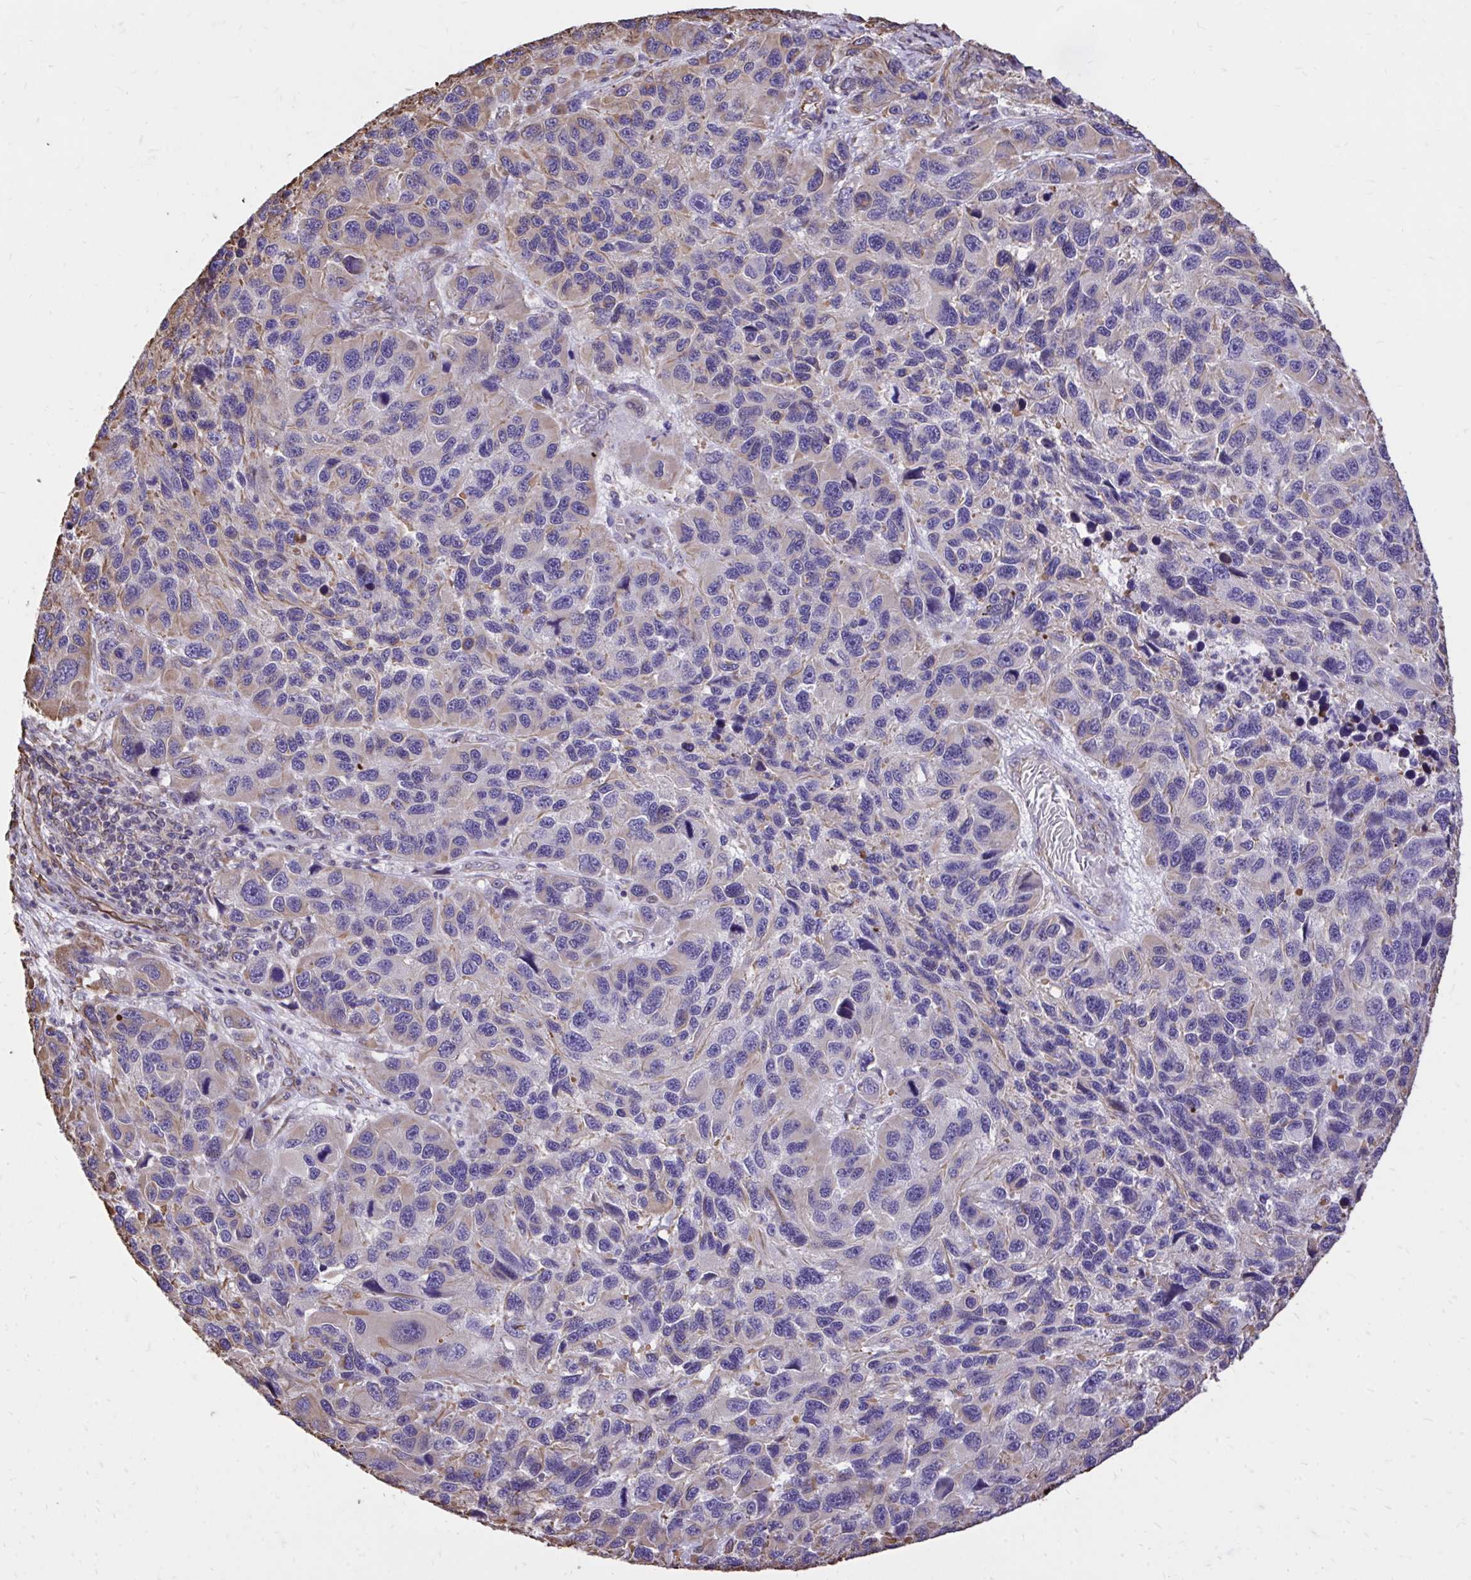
{"staining": {"intensity": "weak", "quantity": "<25%", "location": "cytoplasmic/membranous"}, "tissue": "melanoma", "cell_type": "Tumor cells", "image_type": "cancer", "snomed": [{"axis": "morphology", "description": "Malignant melanoma, NOS"}, {"axis": "topography", "description": "Skin"}], "caption": "Immunohistochemistry (IHC) histopathology image of malignant melanoma stained for a protein (brown), which displays no expression in tumor cells.", "gene": "RNF103", "patient": {"sex": "male", "age": 53}}